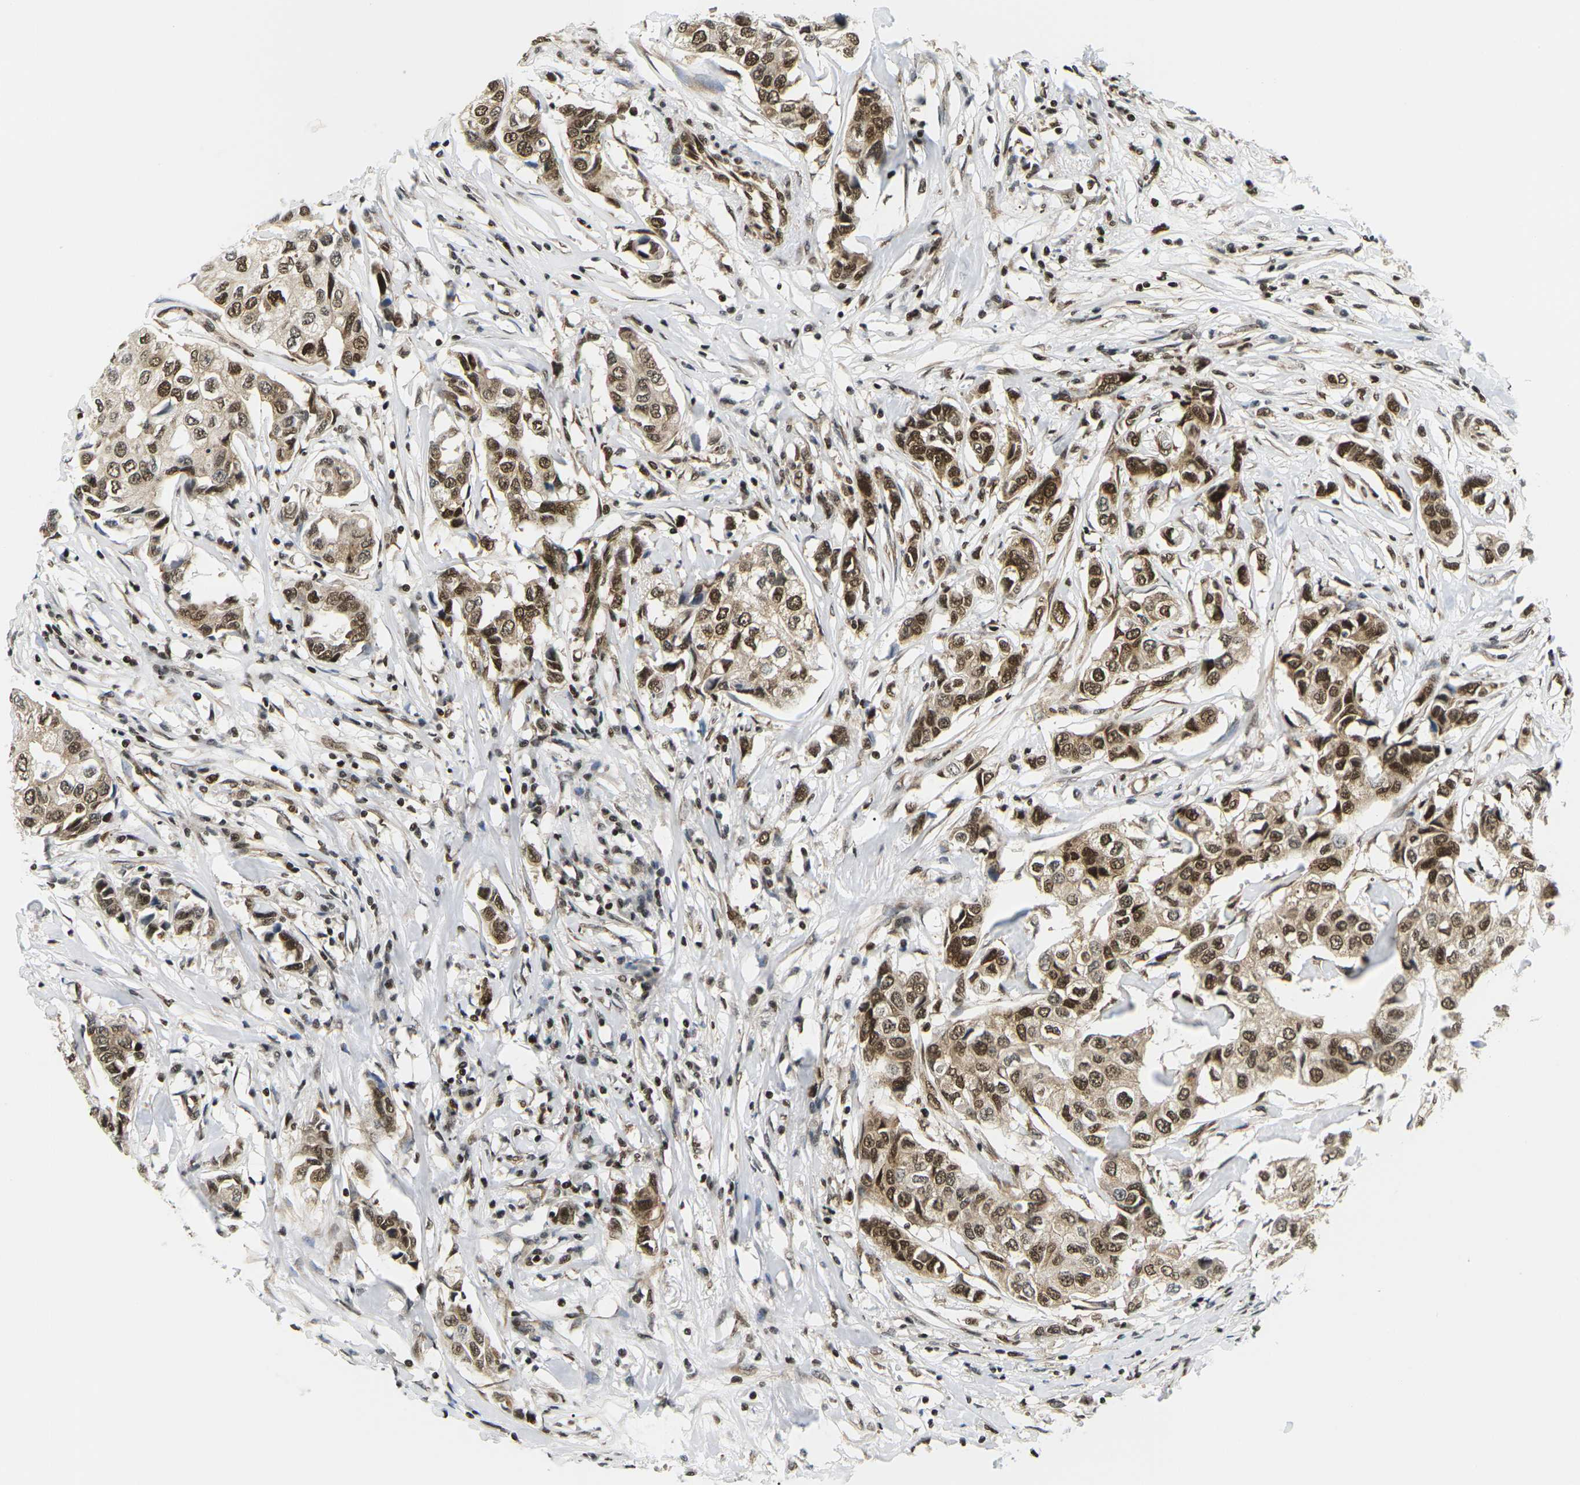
{"staining": {"intensity": "moderate", "quantity": ">75%", "location": "cytoplasmic/membranous,nuclear"}, "tissue": "breast cancer", "cell_type": "Tumor cells", "image_type": "cancer", "snomed": [{"axis": "morphology", "description": "Duct carcinoma"}, {"axis": "topography", "description": "Breast"}], "caption": "The photomicrograph reveals immunohistochemical staining of breast infiltrating ductal carcinoma. There is moderate cytoplasmic/membranous and nuclear positivity is appreciated in about >75% of tumor cells. Nuclei are stained in blue.", "gene": "CELF1", "patient": {"sex": "female", "age": 80}}